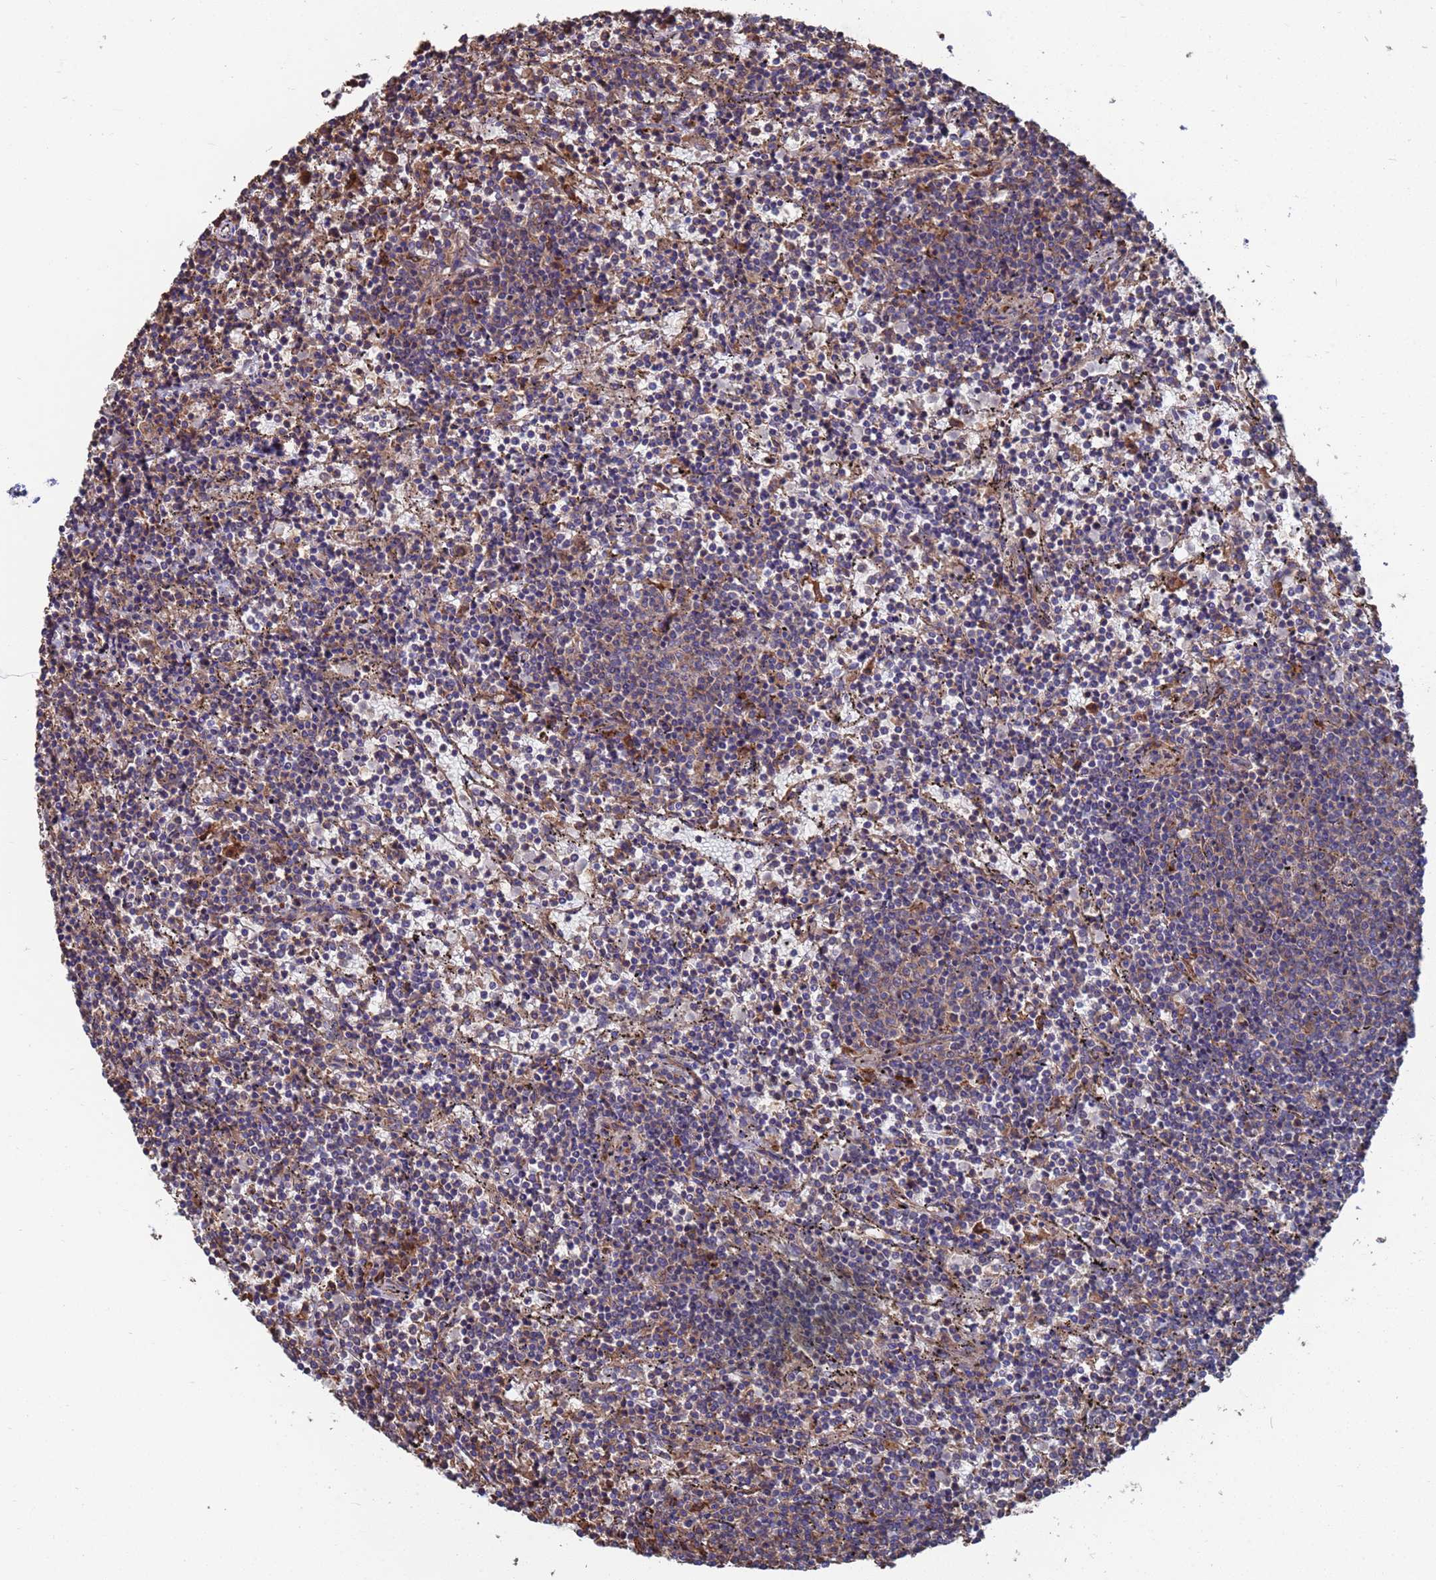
{"staining": {"intensity": "weak", "quantity": "<25%", "location": "cytoplasmic/membranous"}, "tissue": "lymphoma", "cell_type": "Tumor cells", "image_type": "cancer", "snomed": [{"axis": "morphology", "description": "Malignant lymphoma, non-Hodgkin's type, Low grade"}, {"axis": "topography", "description": "Spleen"}], "caption": "The image displays no significant staining in tumor cells of low-grade malignant lymphoma, non-Hodgkin's type.", "gene": "PYCR1", "patient": {"sex": "female", "age": 50}}